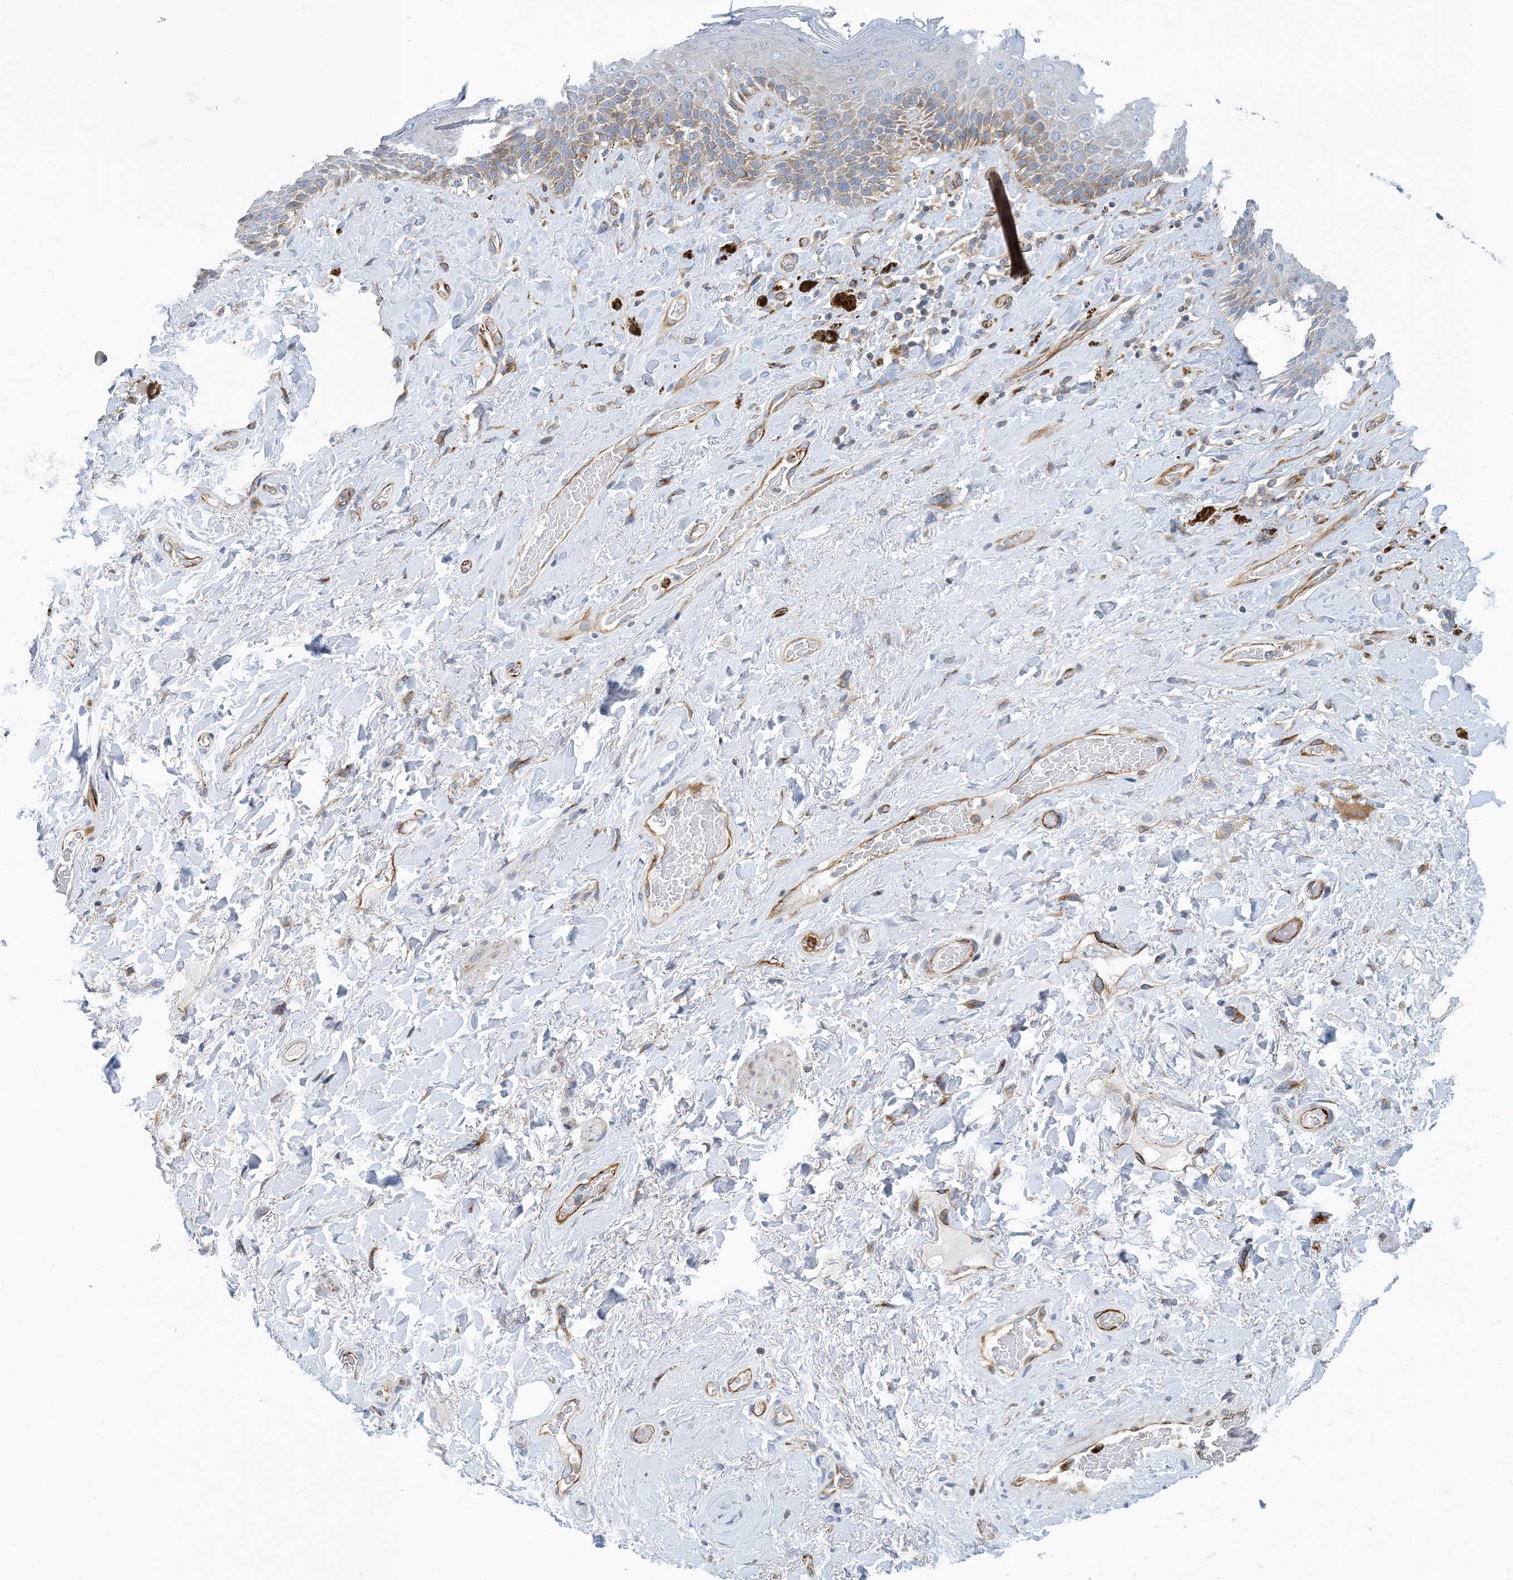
{"staining": {"intensity": "moderate", "quantity": "<25%", "location": "cytoplasmic/membranous"}, "tissue": "skin", "cell_type": "Epidermal cells", "image_type": "normal", "snomed": [{"axis": "morphology", "description": "Normal tissue, NOS"}, {"axis": "topography", "description": "Anal"}], "caption": "Approximately <25% of epidermal cells in normal human skin demonstrate moderate cytoplasmic/membranous protein expression as visualized by brown immunohistochemical staining.", "gene": "PCDHA2", "patient": {"sex": "female", "age": 78}}